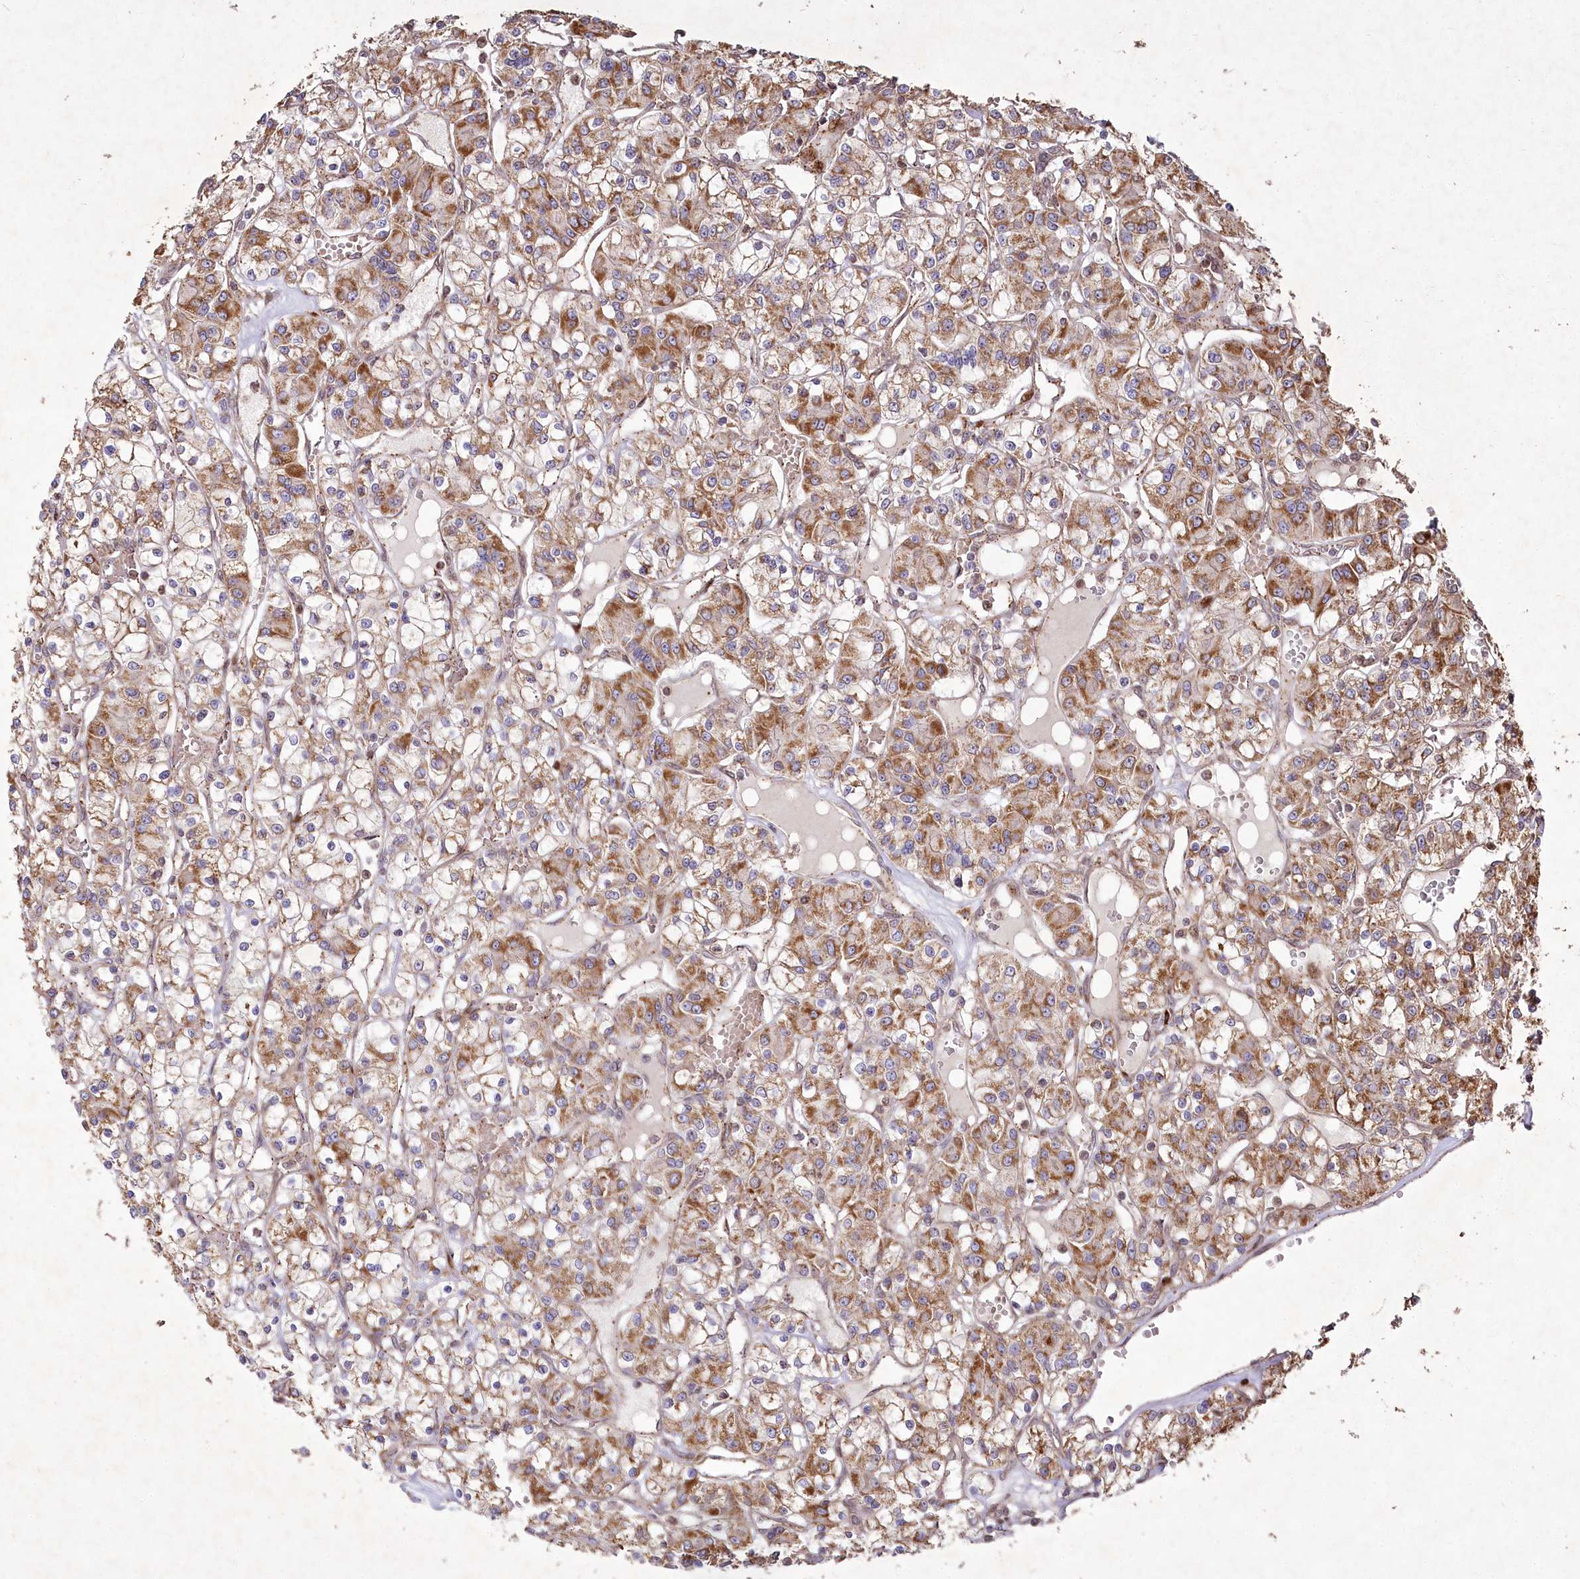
{"staining": {"intensity": "moderate", "quantity": ">75%", "location": "cytoplasmic/membranous"}, "tissue": "renal cancer", "cell_type": "Tumor cells", "image_type": "cancer", "snomed": [{"axis": "morphology", "description": "Adenocarcinoma, NOS"}, {"axis": "topography", "description": "Kidney"}], "caption": "A photomicrograph of human renal cancer stained for a protein displays moderate cytoplasmic/membranous brown staining in tumor cells. The protein of interest is stained brown, and the nuclei are stained in blue (DAB (3,3'-diaminobenzidine) IHC with brightfield microscopy, high magnification).", "gene": "PSTK", "patient": {"sex": "female", "age": 59}}